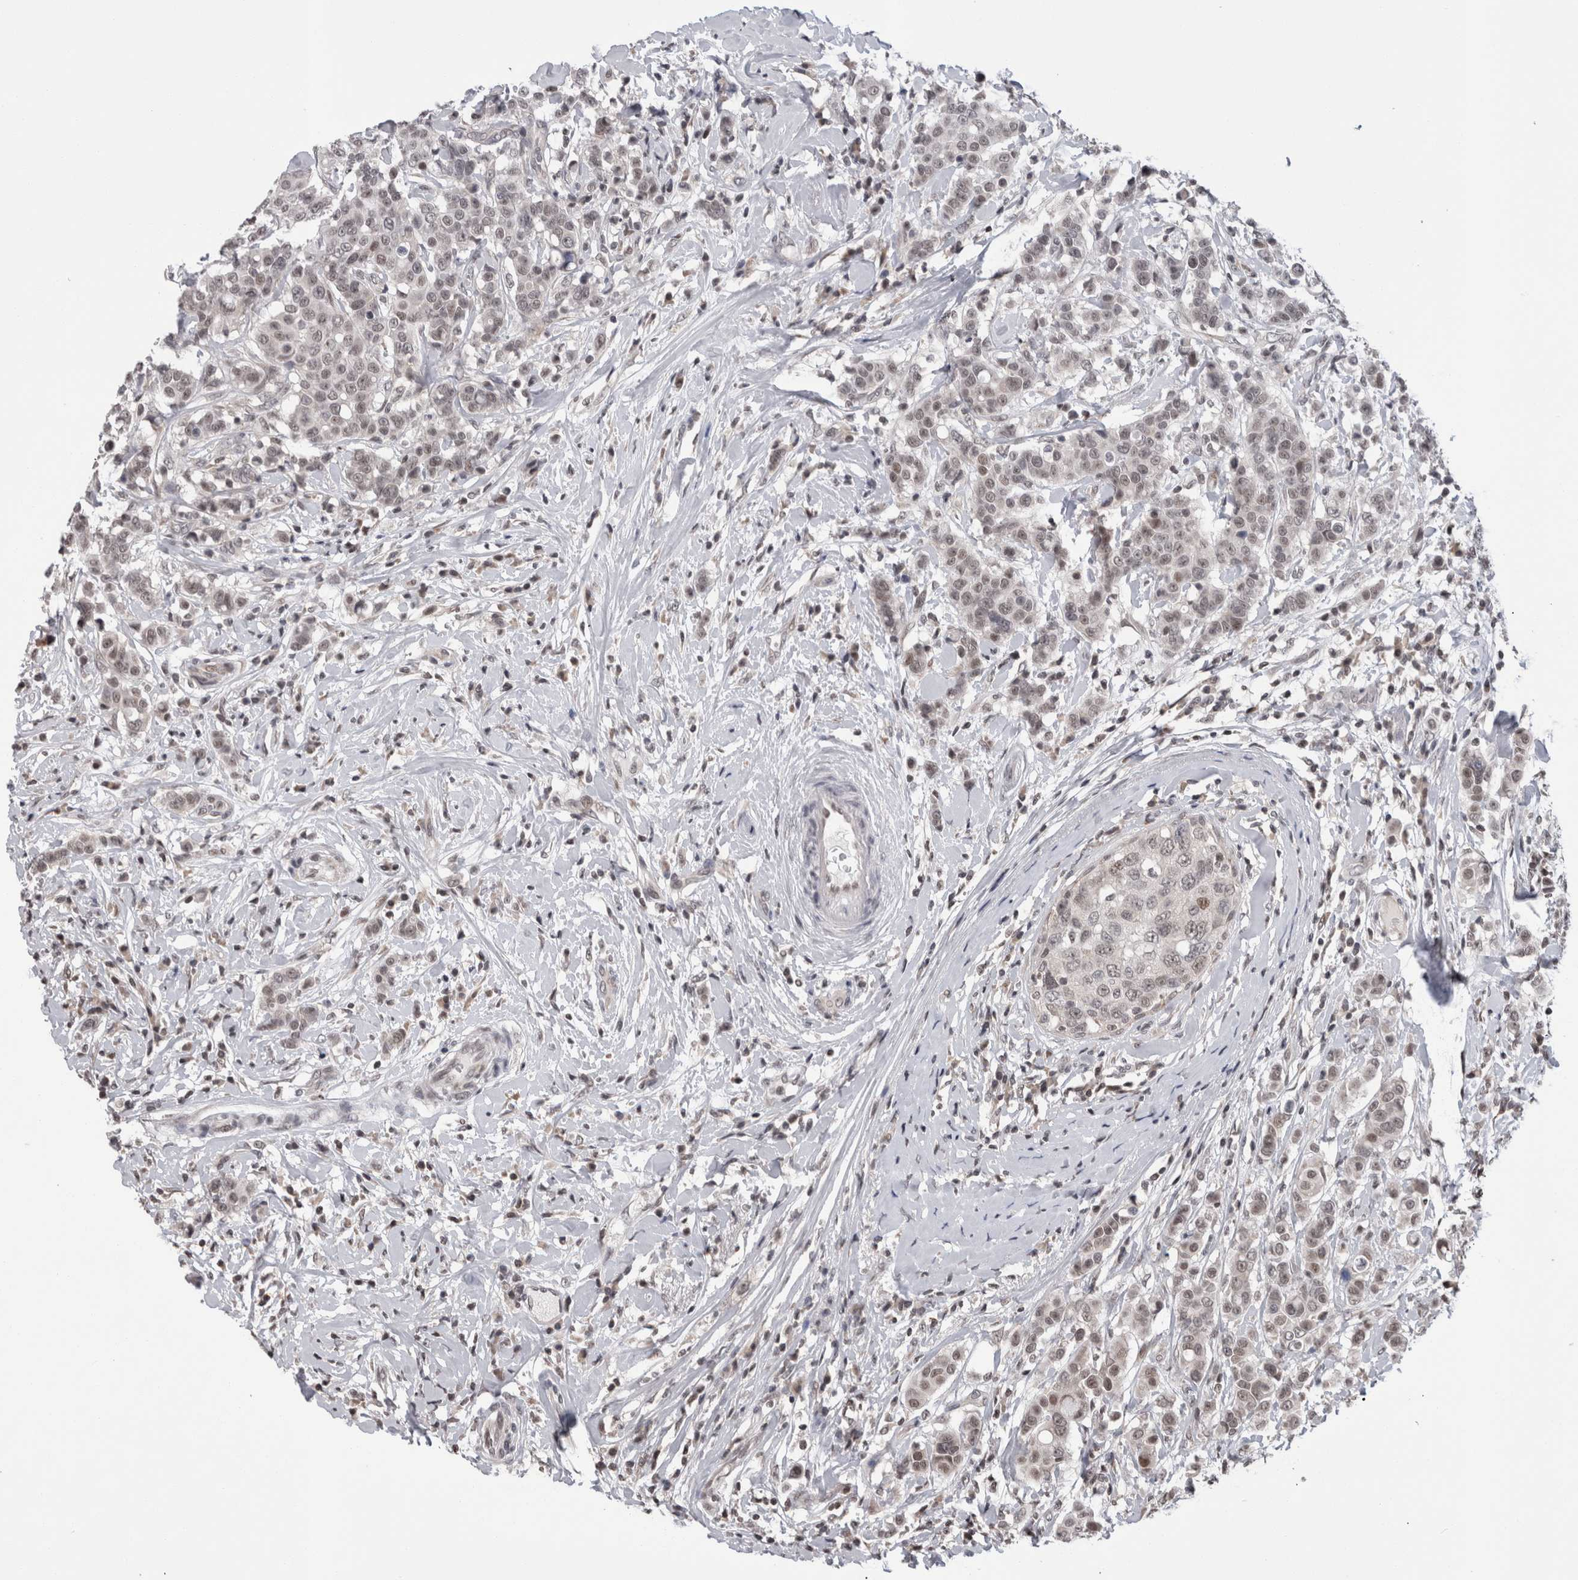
{"staining": {"intensity": "weak", "quantity": "<25%", "location": "nuclear"}, "tissue": "breast cancer", "cell_type": "Tumor cells", "image_type": "cancer", "snomed": [{"axis": "morphology", "description": "Duct carcinoma"}, {"axis": "topography", "description": "Breast"}], "caption": "Protein analysis of breast cancer displays no significant expression in tumor cells.", "gene": "ZBTB11", "patient": {"sex": "female", "age": 27}}